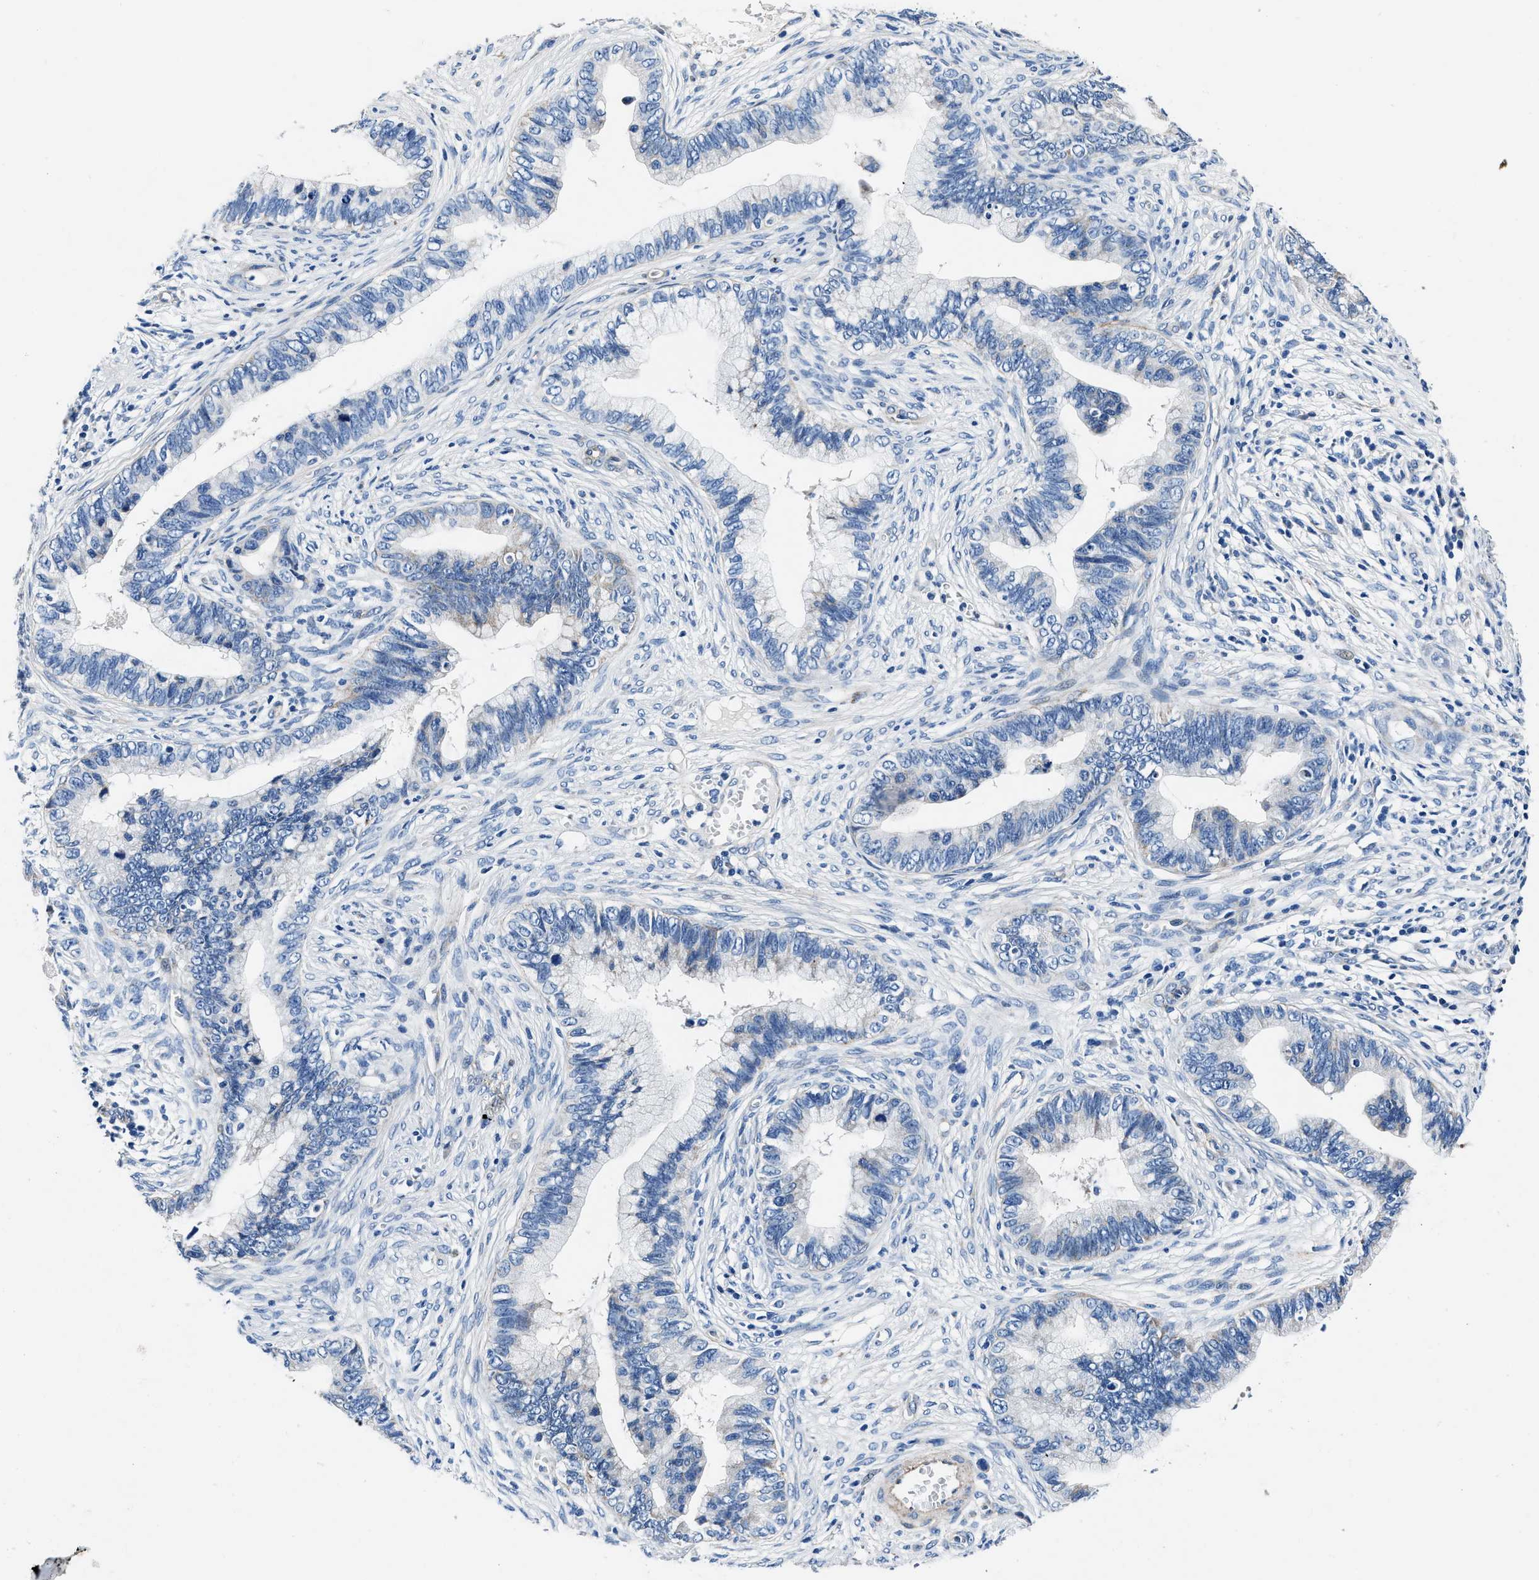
{"staining": {"intensity": "negative", "quantity": "none", "location": "none"}, "tissue": "cervical cancer", "cell_type": "Tumor cells", "image_type": "cancer", "snomed": [{"axis": "morphology", "description": "Adenocarcinoma, NOS"}, {"axis": "topography", "description": "Cervix"}], "caption": "Cervical cancer (adenocarcinoma) stained for a protein using immunohistochemistry (IHC) reveals no positivity tumor cells.", "gene": "DAG1", "patient": {"sex": "female", "age": 44}}